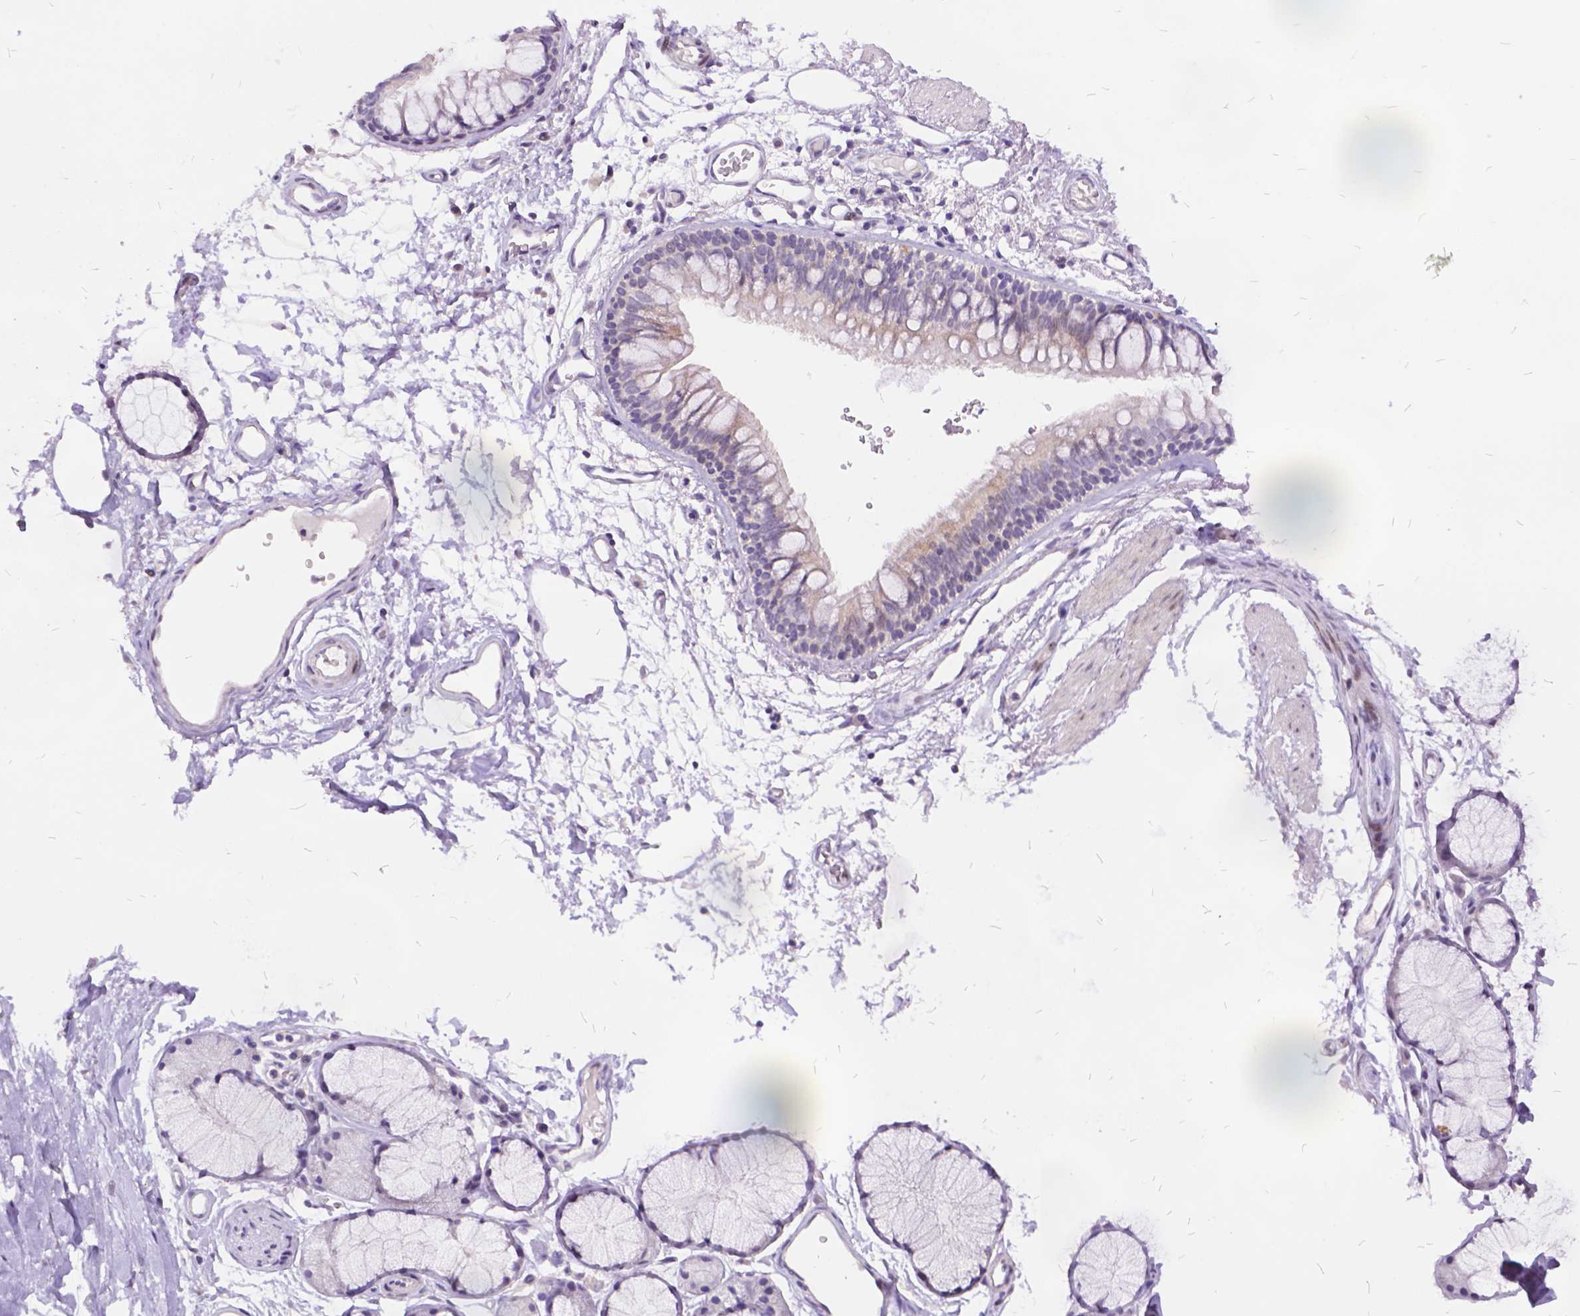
{"staining": {"intensity": "negative", "quantity": "none", "location": "none"}, "tissue": "adipose tissue", "cell_type": "Adipocytes", "image_type": "normal", "snomed": [{"axis": "morphology", "description": "Normal tissue, NOS"}, {"axis": "topography", "description": "Cartilage tissue"}, {"axis": "topography", "description": "Bronchus"}], "caption": "High magnification brightfield microscopy of normal adipose tissue stained with DAB (brown) and counterstained with hematoxylin (blue): adipocytes show no significant staining. (Brightfield microscopy of DAB immunohistochemistry at high magnification).", "gene": "ITGB6", "patient": {"sex": "female", "age": 79}}